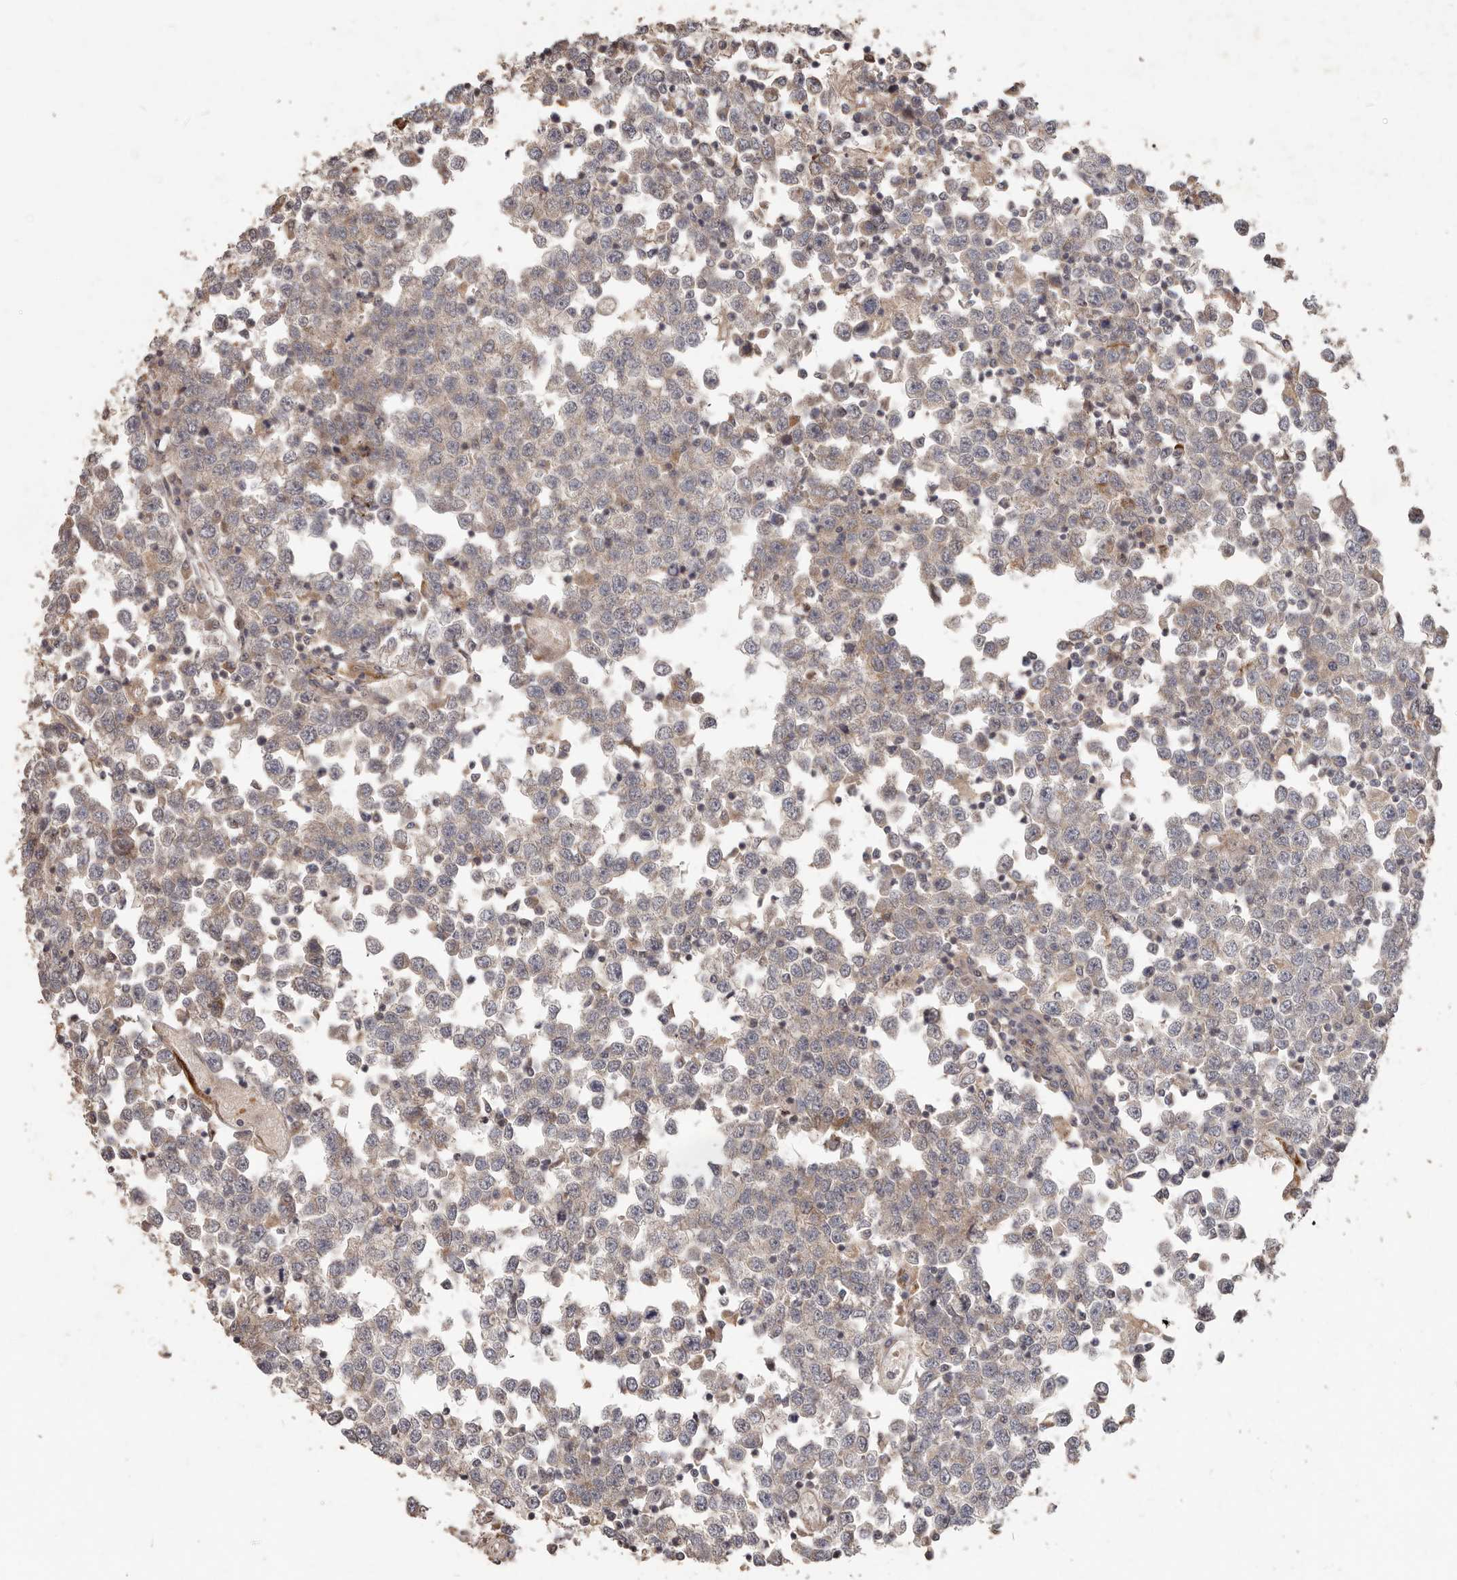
{"staining": {"intensity": "weak", "quantity": "25%-75%", "location": "cytoplasmic/membranous"}, "tissue": "testis cancer", "cell_type": "Tumor cells", "image_type": "cancer", "snomed": [{"axis": "morphology", "description": "Seminoma, NOS"}, {"axis": "topography", "description": "Testis"}], "caption": "There is low levels of weak cytoplasmic/membranous expression in tumor cells of testis cancer (seminoma), as demonstrated by immunohistochemical staining (brown color).", "gene": "PLOD2", "patient": {"sex": "male", "age": 65}}